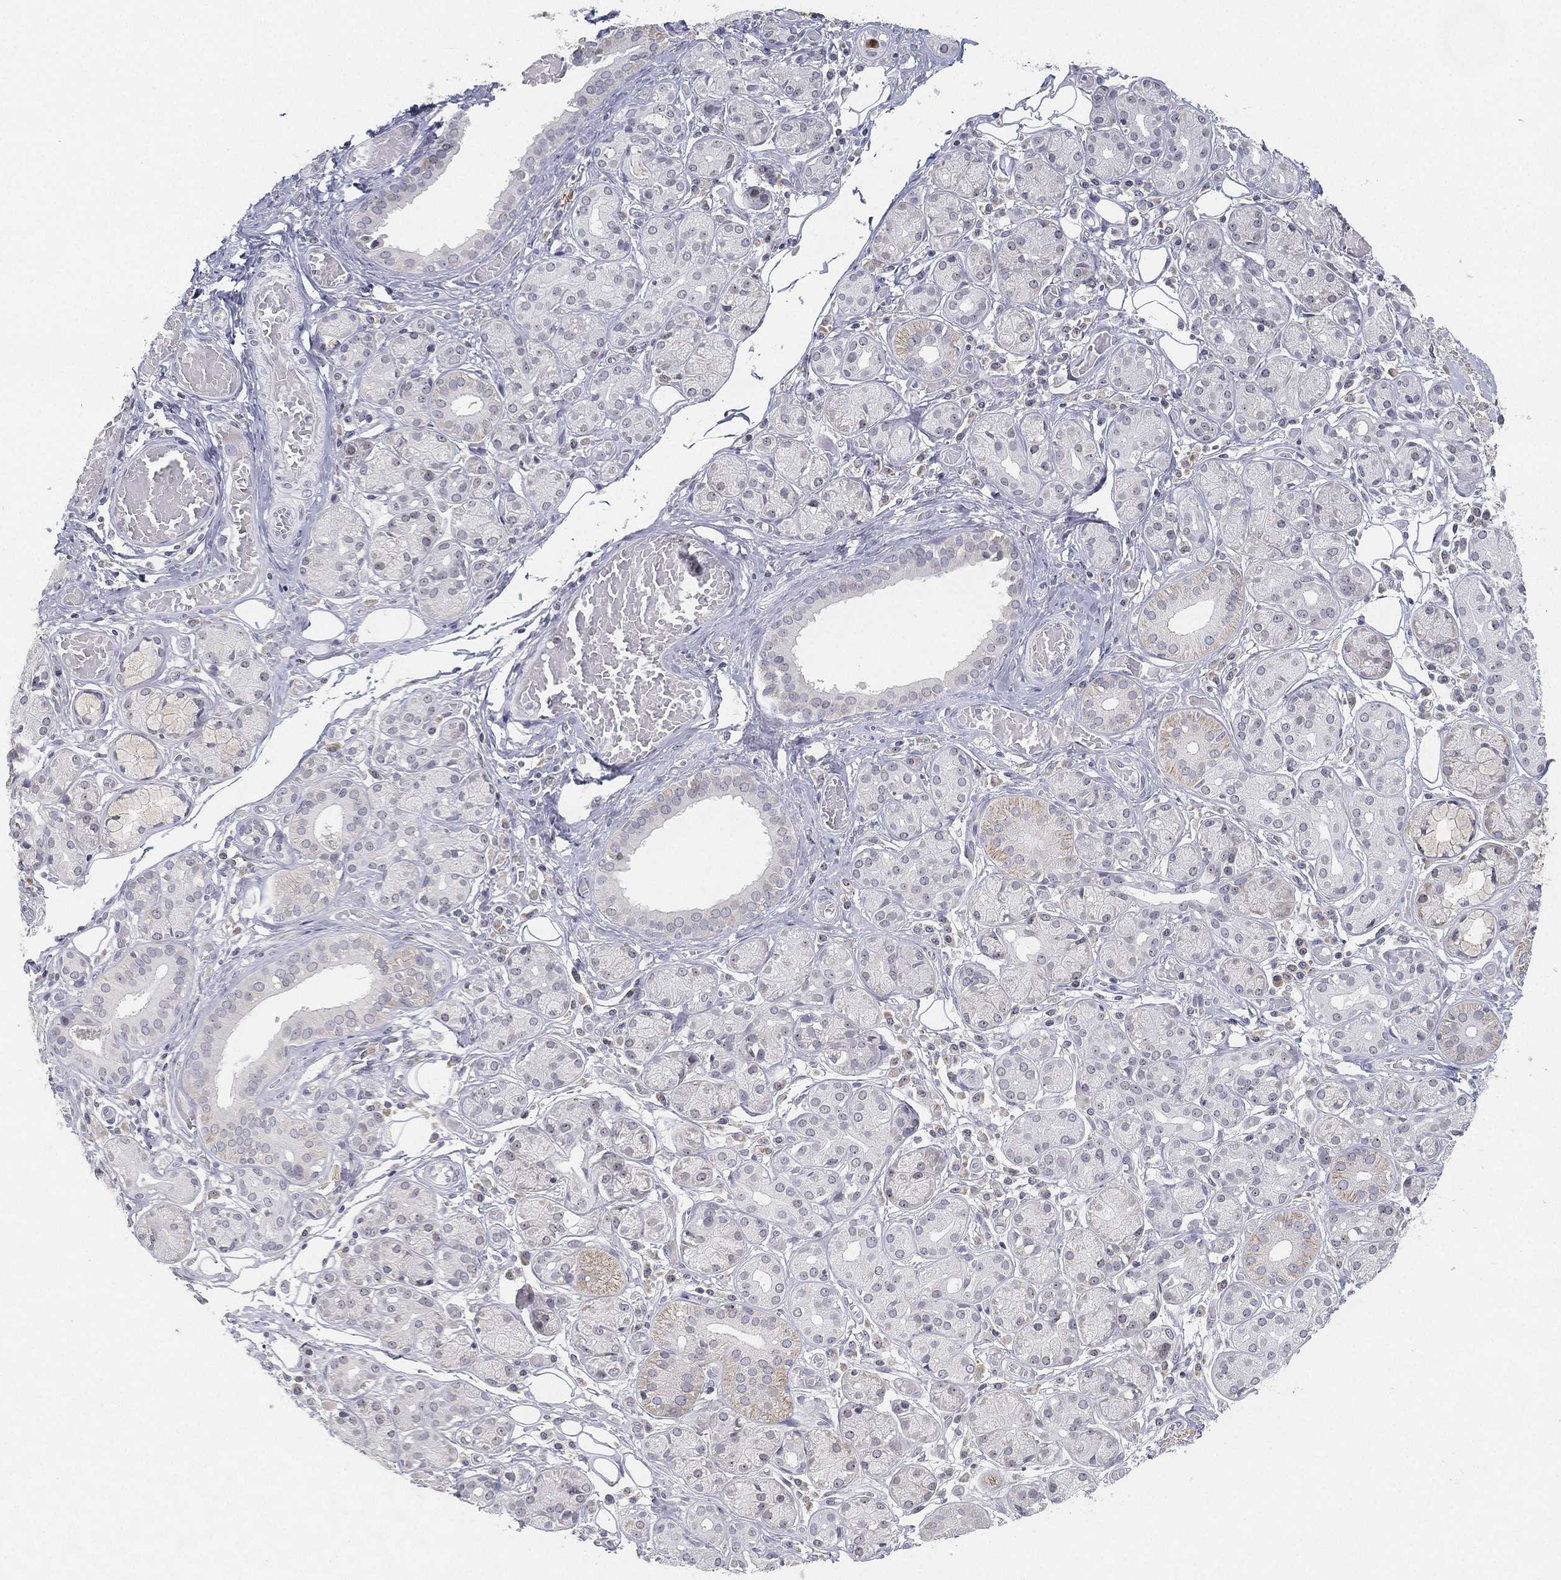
{"staining": {"intensity": "weak", "quantity": "<25%", "location": "cytoplasmic/membranous"}, "tissue": "salivary gland", "cell_type": "Glandular cells", "image_type": "normal", "snomed": [{"axis": "morphology", "description": "Normal tissue, NOS"}, {"axis": "topography", "description": "Salivary gland"}, {"axis": "topography", "description": "Peripheral nerve tissue"}], "caption": "A micrograph of salivary gland stained for a protein demonstrates no brown staining in glandular cells.", "gene": "MS4A8", "patient": {"sex": "male", "age": 71}}